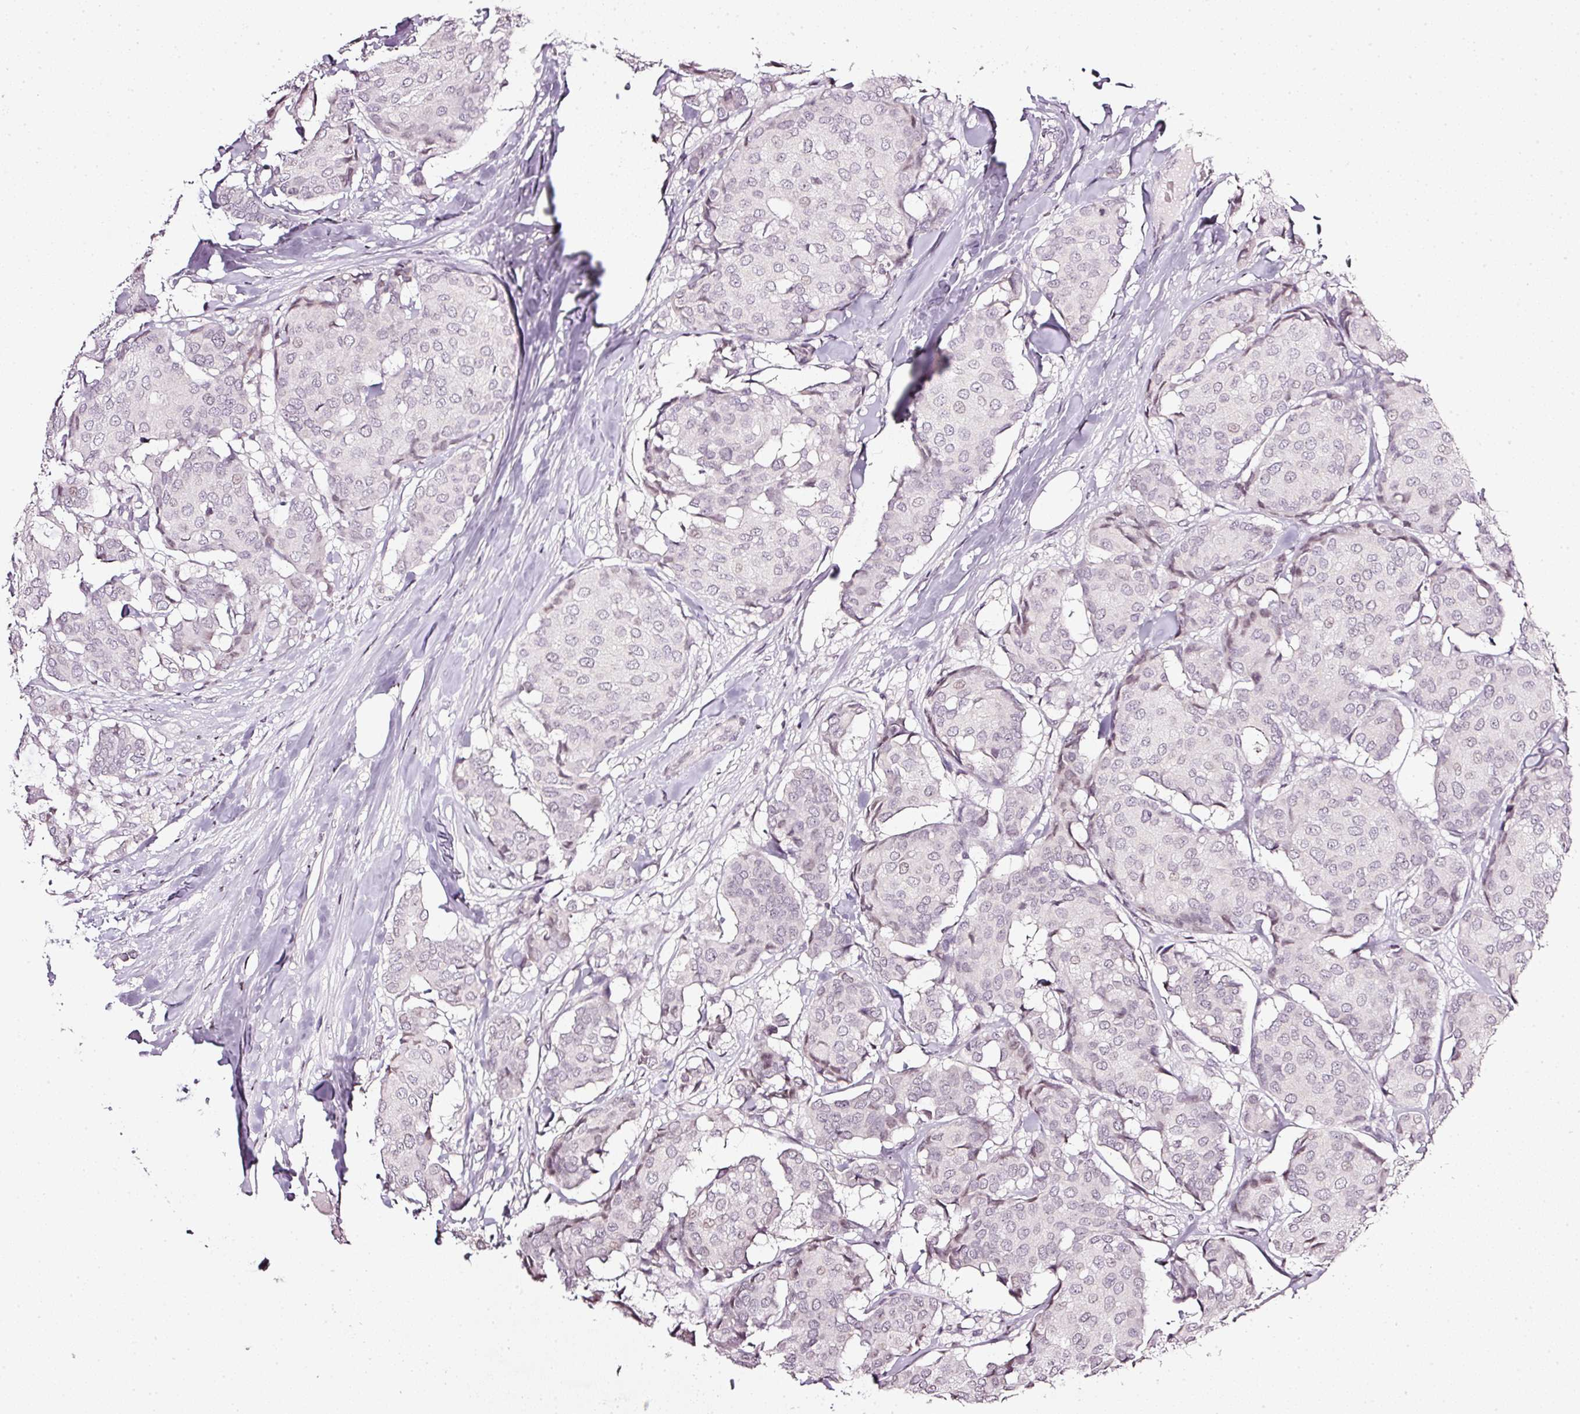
{"staining": {"intensity": "weak", "quantity": "<25%", "location": "nuclear"}, "tissue": "breast cancer", "cell_type": "Tumor cells", "image_type": "cancer", "snomed": [{"axis": "morphology", "description": "Duct carcinoma"}, {"axis": "topography", "description": "Breast"}], "caption": "An immunohistochemistry (IHC) photomicrograph of invasive ductal carcinoma (breast) is shown. There is no staining in tumor cells of invasive ductal carcinoma (breast).", "gene": "NRDE2", "patient": {"sex": "female", "age": 75}}